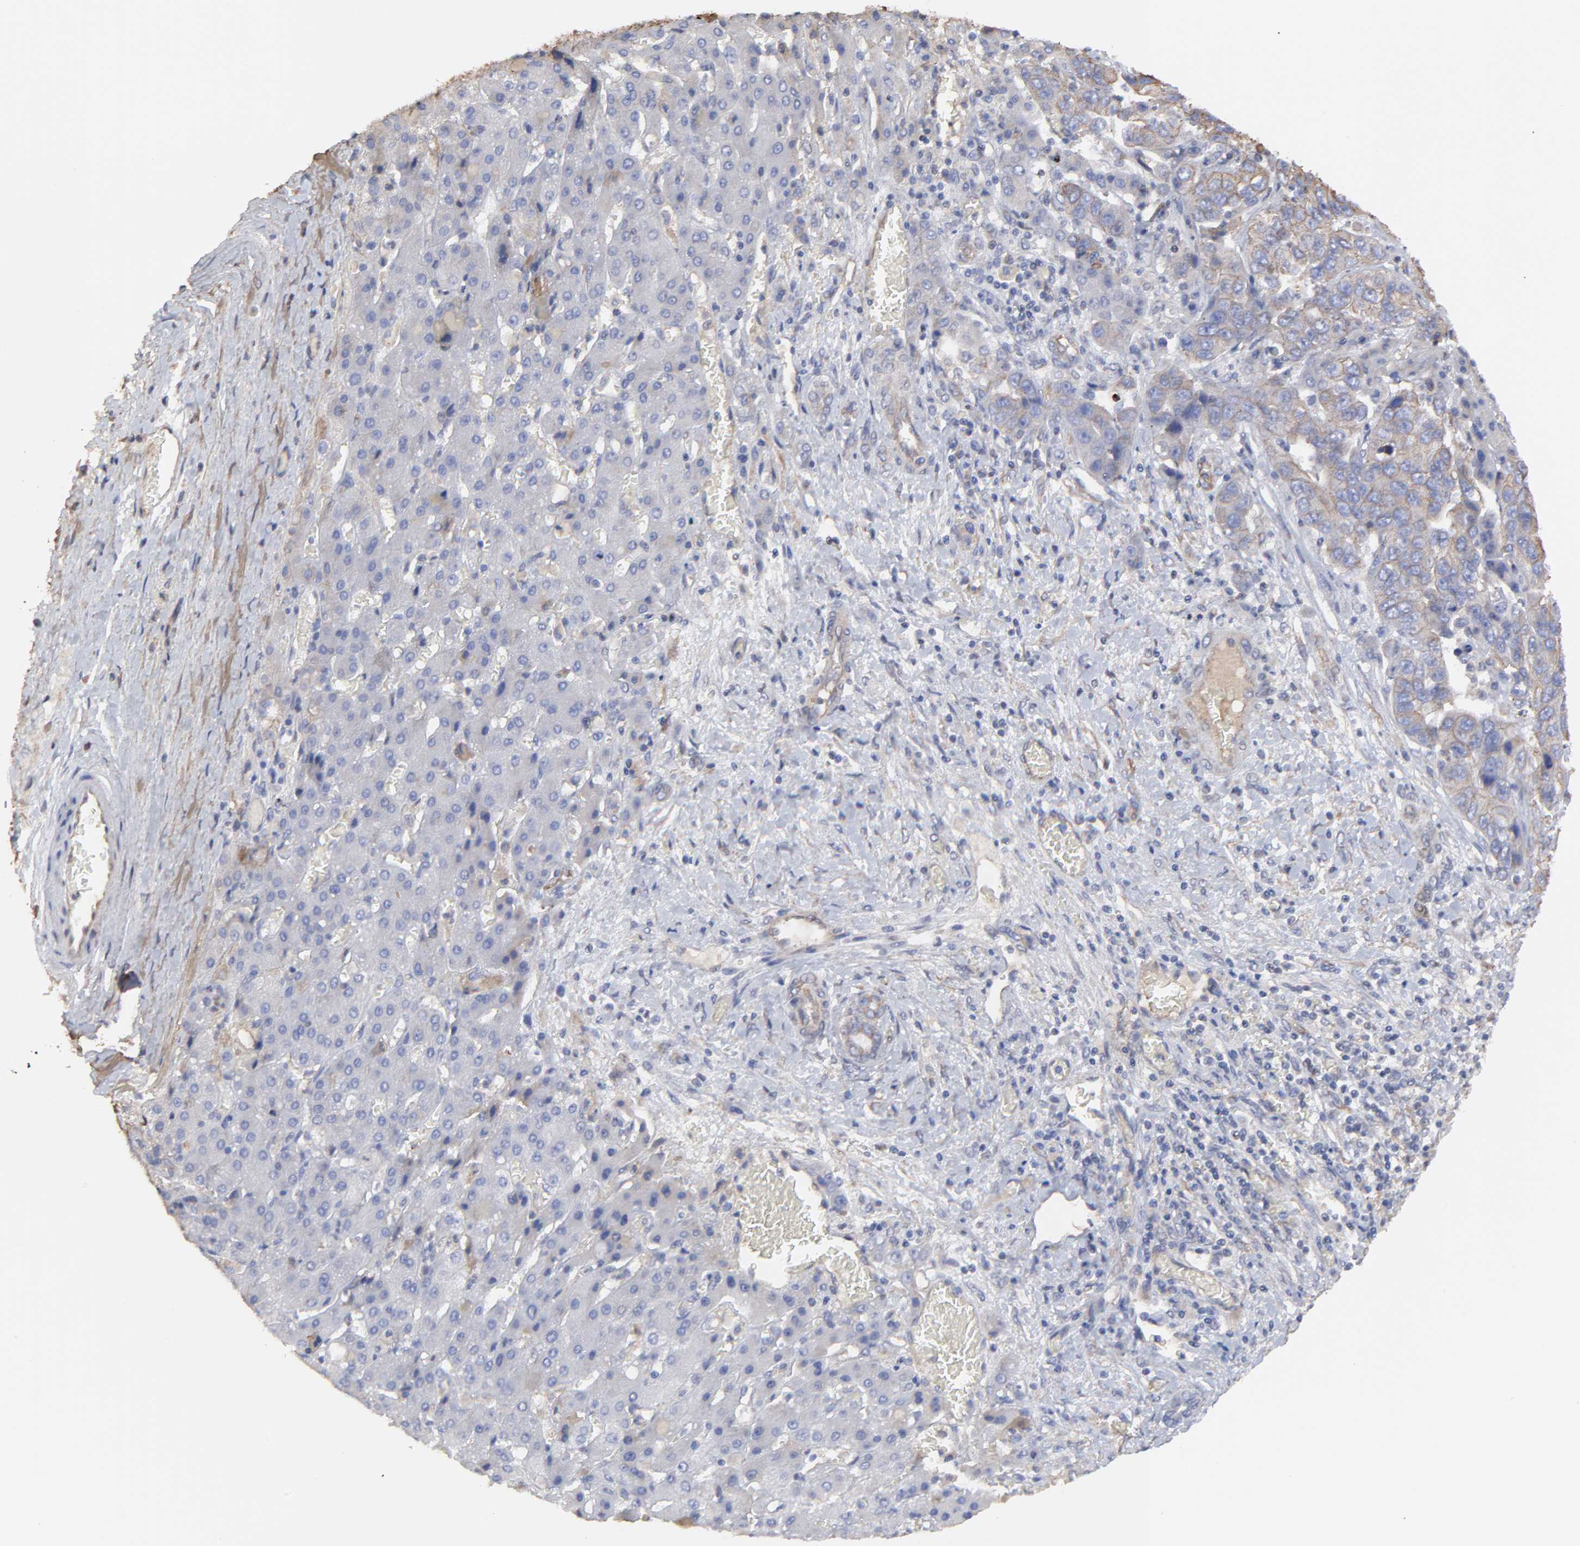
{"staining": {"intensity": "weak", "quantity": "25%-75%", "location": "cytoplasmic/membranous"}, "tissue": "liver cancer", "cell_type": "Tumor cells", "image_type": "cancer", "snomed": [{"axis": "morphology", "description": "Cholangiocarcinoma"}, {"axis": "topography", "description": "Liver"}], "caption": "DAB immunohistochemical staining of liver cancer reveals weak cytoplasmic/membranous protein positivity in about 25%-75% of tumor cells. (Brightfield microscopy of DAB IHC at high magnification).", "gene": "LRCH2", "patient": {"sex": "female", "age": 52}}